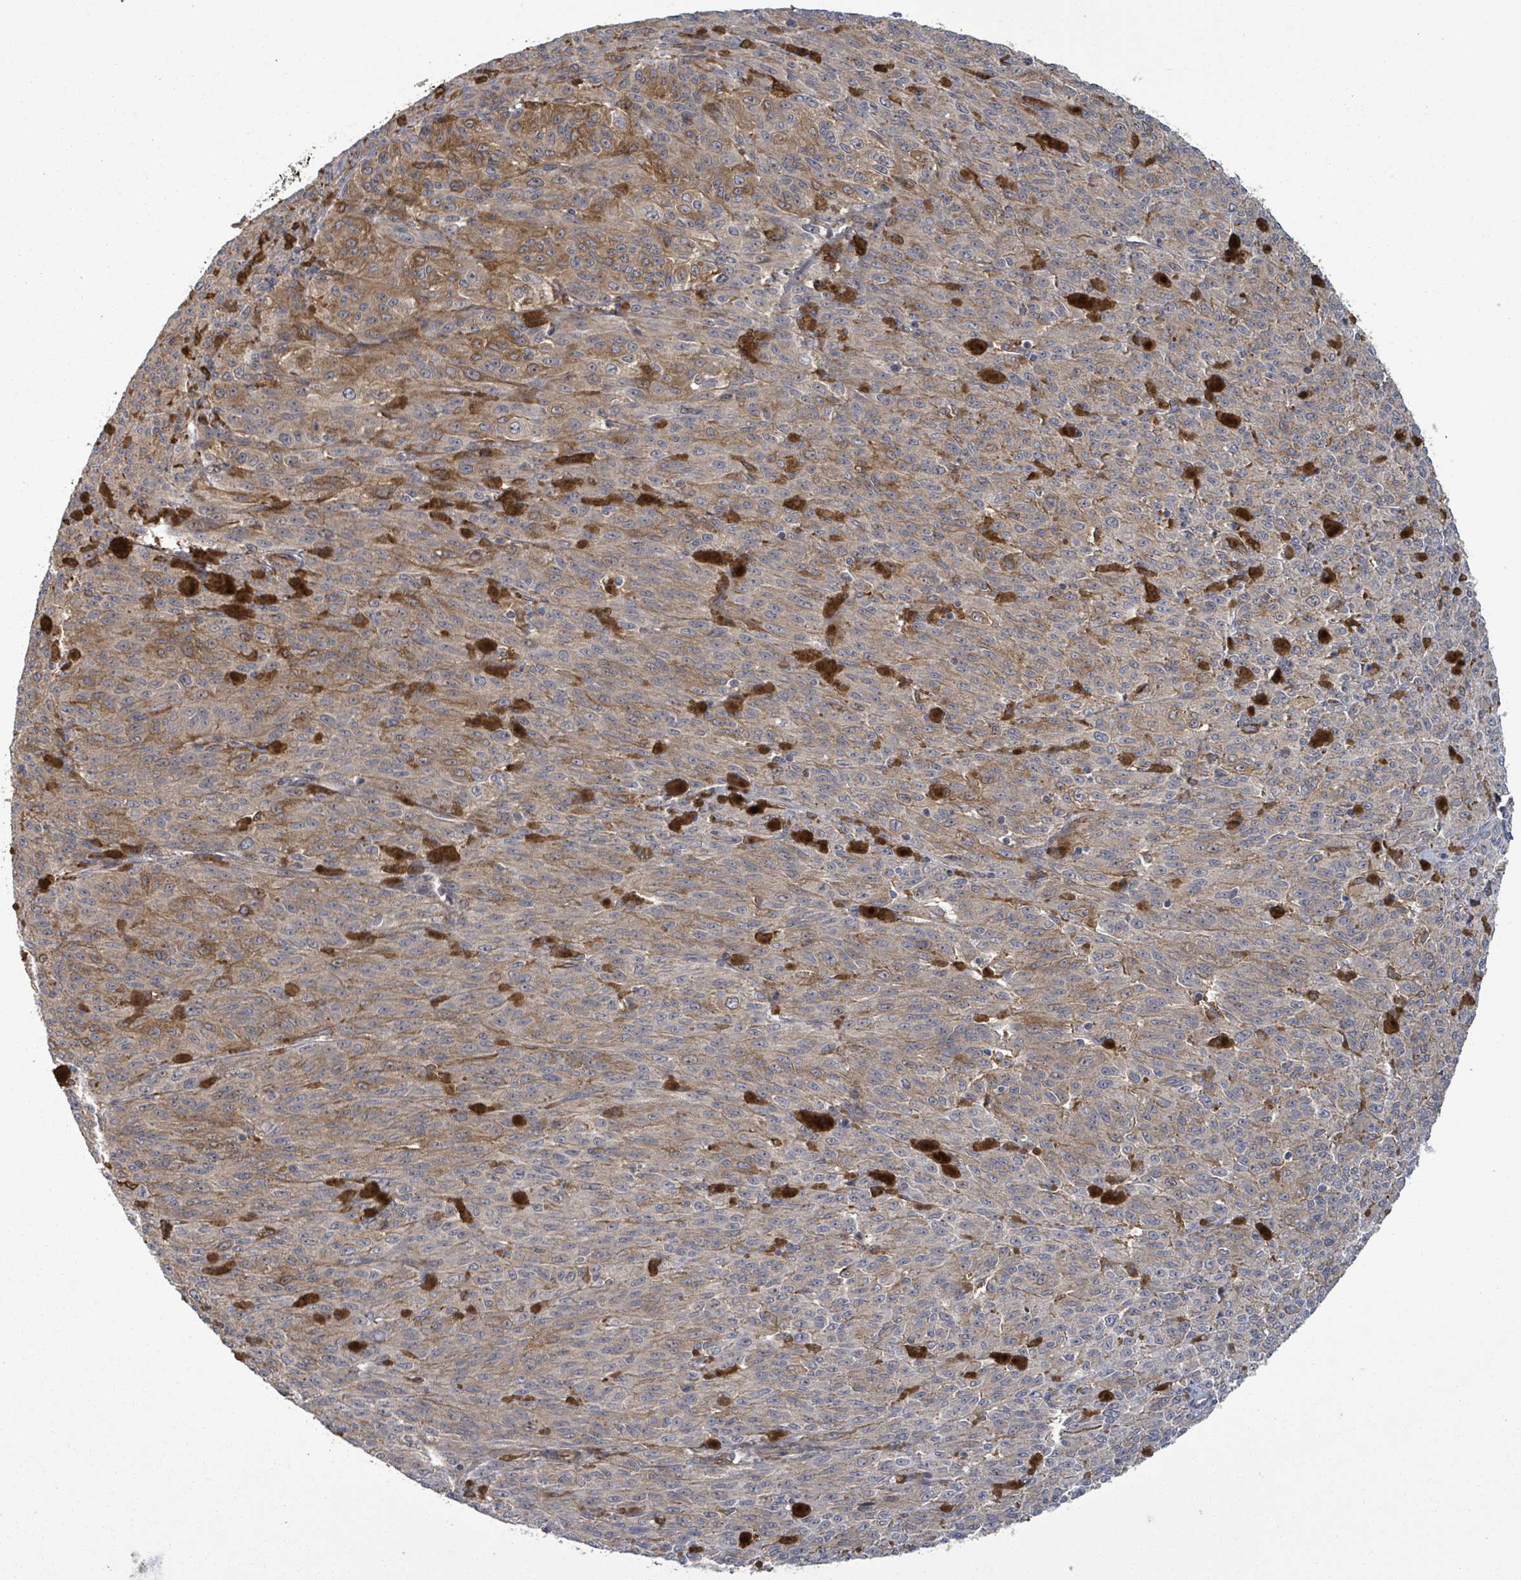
{"staining": {"intensity": "moderate", "quantity": "25%-75%", "location": "cytoplasmic/membranous"}, "tissue": "melanoma", "cell_type": "Tumor cells", "image_type": "cancer", "snomed": [{"axis": "morphology", "description": "Malignant melanoma, NOS"}, {"axis": "topography", "description": "Skin"}], "caption": "The photomicrograph reveals staining of malignant melanoma, revealing moderate cytoplasmic/membranous protein positivity (brown color) within tumor cells.", "gene": "MAP3K6", "patient": {"sex": "female", "age": 52}}